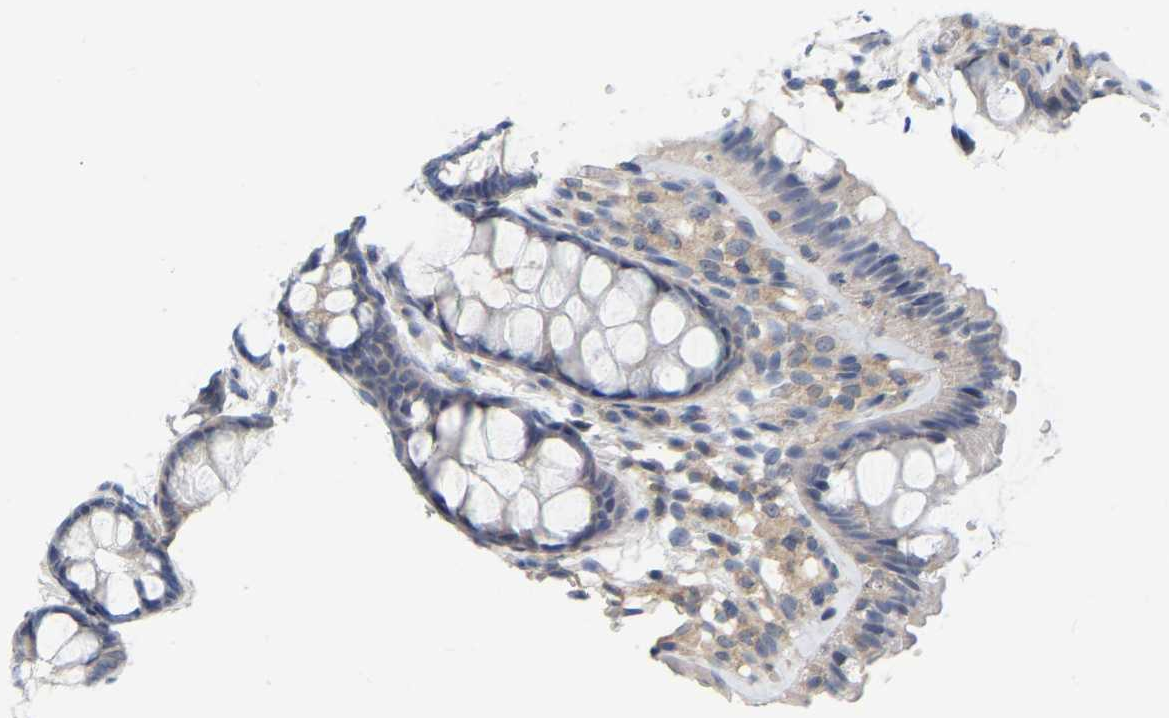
{"staining": {"intensity": "negative", "quantity": "none", "location": "none"}, "tissue": "colon", "cell_type": "Endothelial cells", "image_type": "normal", "snomed": [{"axis": "morphology", "description": "Normal tissue, NOS"}, {"axis": "topography", "description": "Colon"}], "caption": "Endothelial cells are negative for protein expression in benign human colon.", "gene": "WIPI2", "patient": {"sex": "female", "age": 56}}